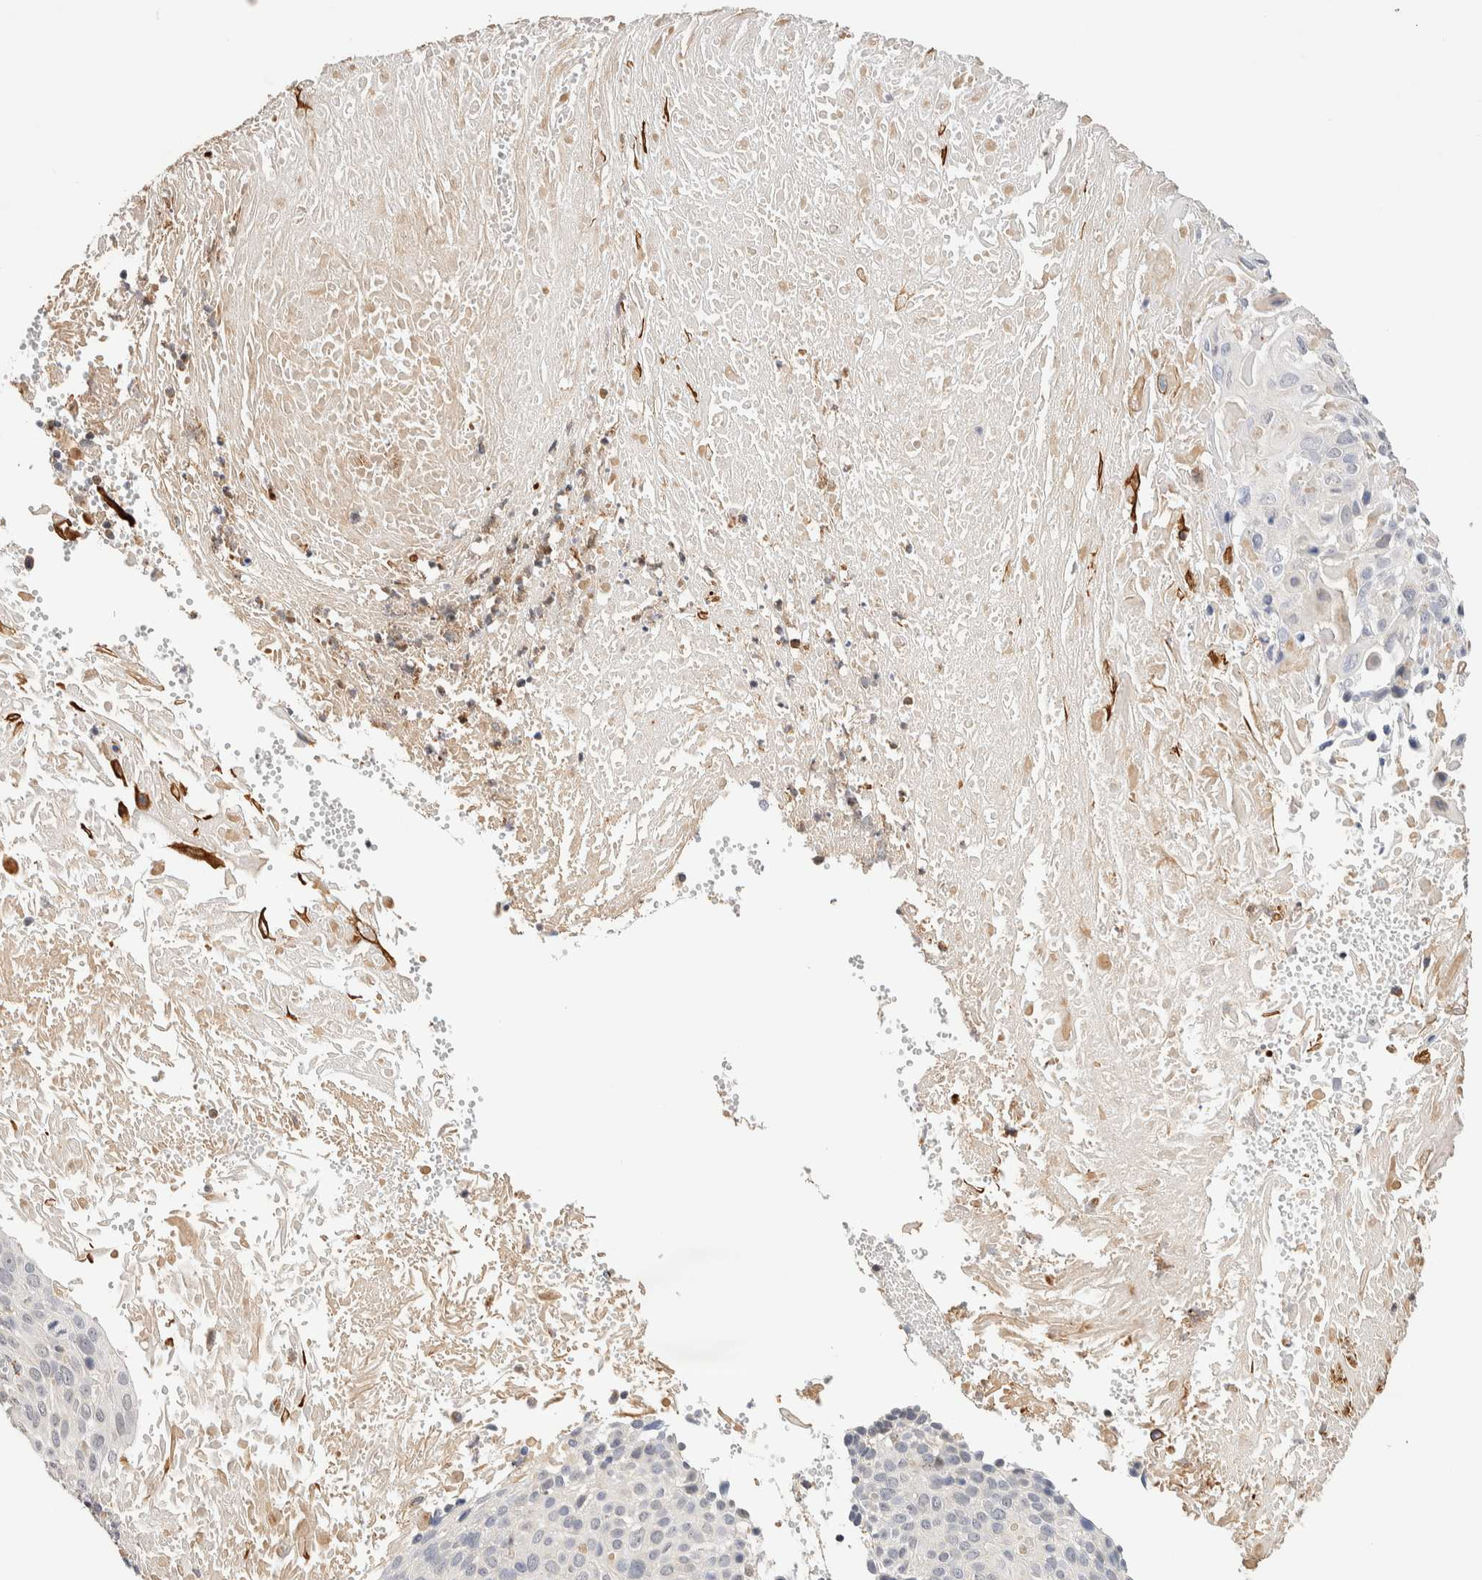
{"staining": {"intensity": "negative", "quantity": "none", "location": "none"}, "tissue": "cervical cancer", "cell_type": "Tumor cells", "image_type": "cancer", "snomed": [{"axis": "morphology", "description": "Squamous cell carcinoma, NOS"}, {"axis": "topography", "description": "Cervix"}], "caption": "An immunohistochemistry micrograph of cervical squamous cell carcinoma is shown. There is no staining in tumor cells of cervical squamous cell carcinoma. (Brightfield microscopy of DAB IHC at high magnification).", "gene": "NSMAF", "patient": {"sex": "female", "age": 74}}